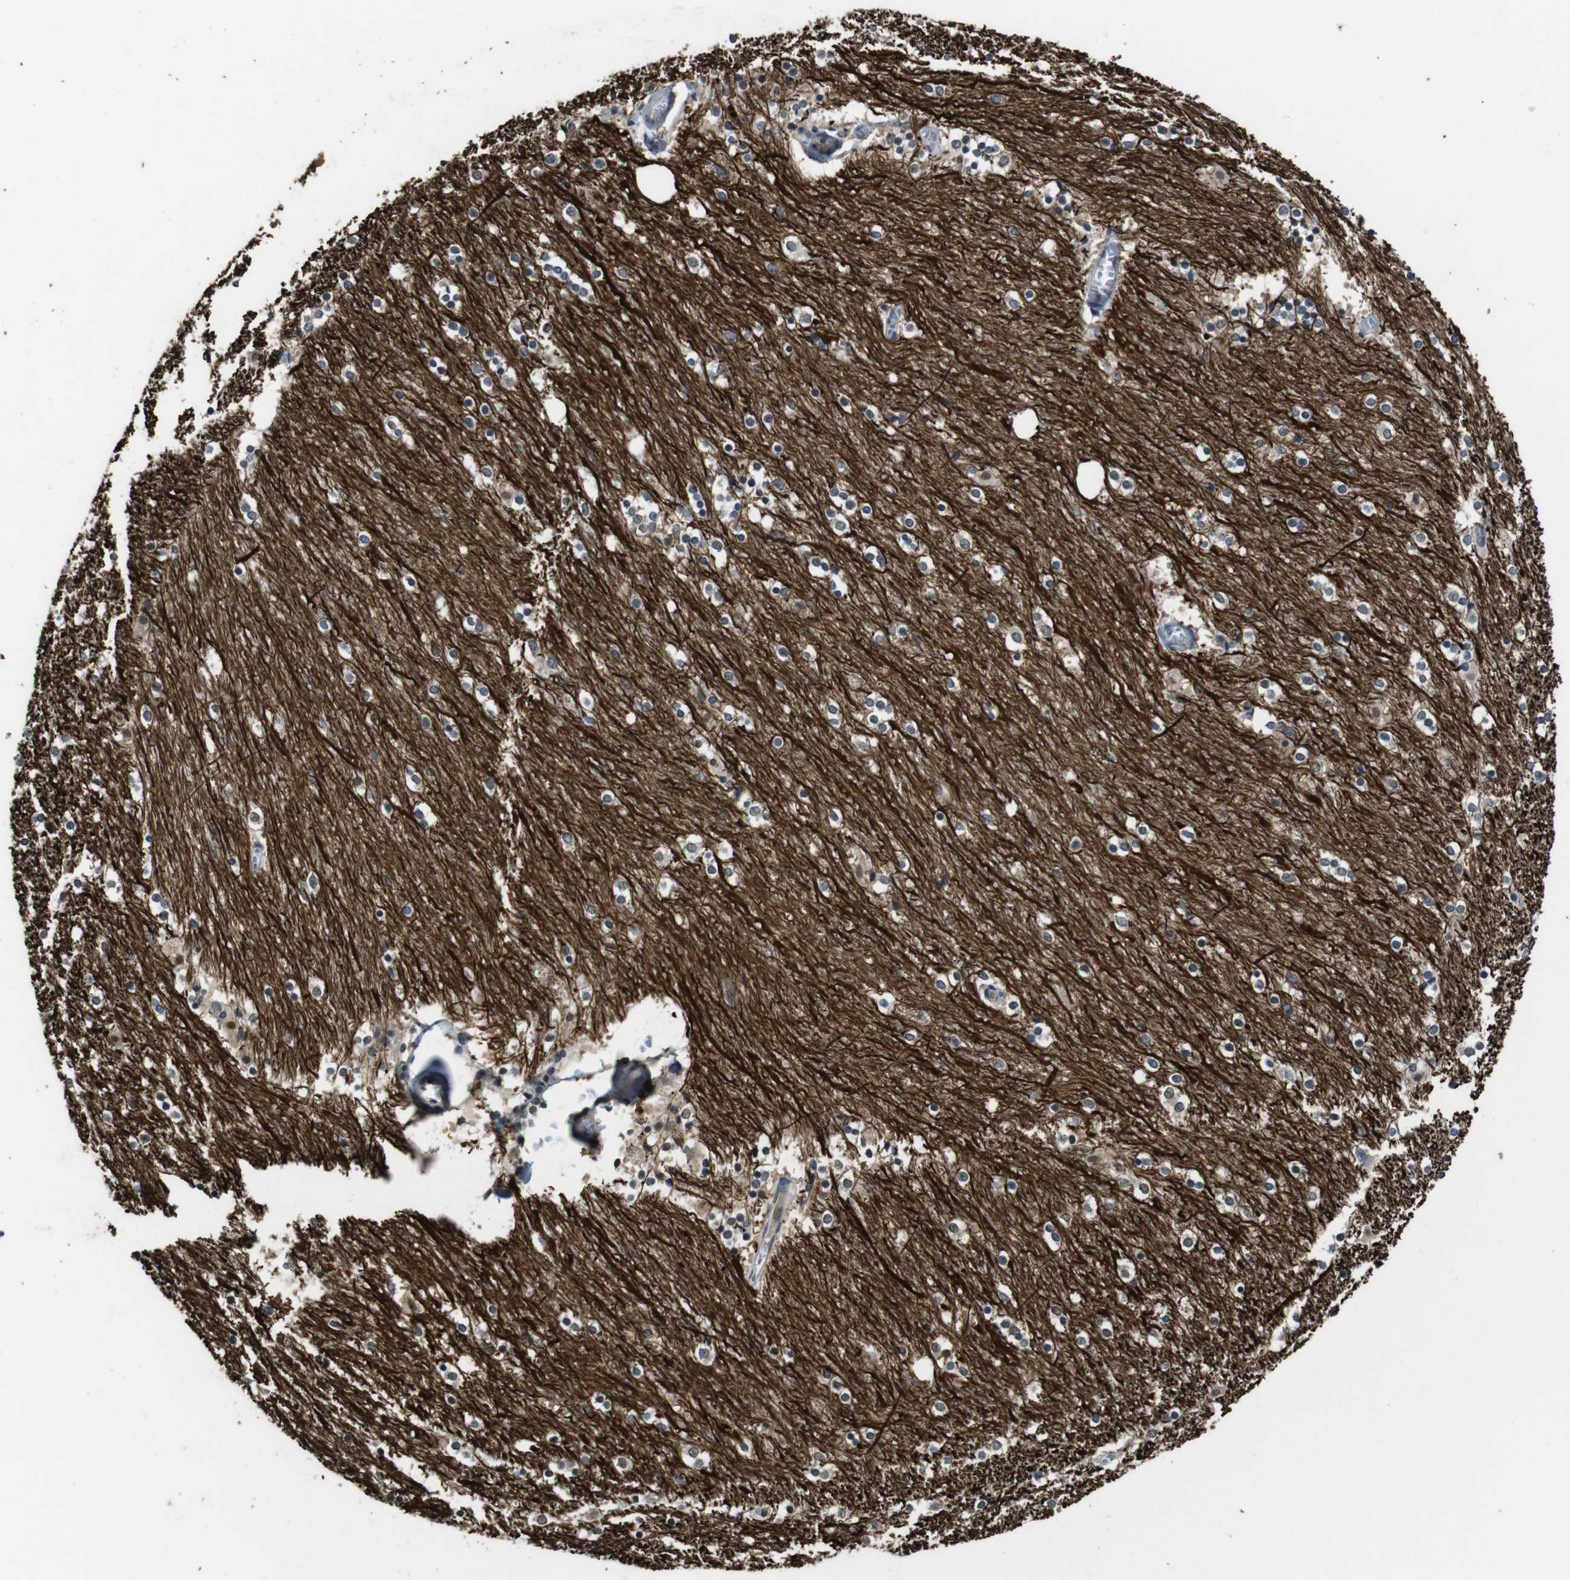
{"staining": {"intensity": "weak", "quantity": "<25%", "location": "nuclear"}, "tissue": "caudate", "cell_type": "Glial cells", "image_type": "normal", "snomed": [{"axis": "morphology", "description": "Normal tissue, NOS"}, {"axis": "topography", "description": "Lateral ventricle wall"}], "caption": "Caudate stained for a protein using immunohistochemistry reveals no positivity glial cells.", "gene": "CSNK2B", "patient": {"sex": "female", "age": 54}}